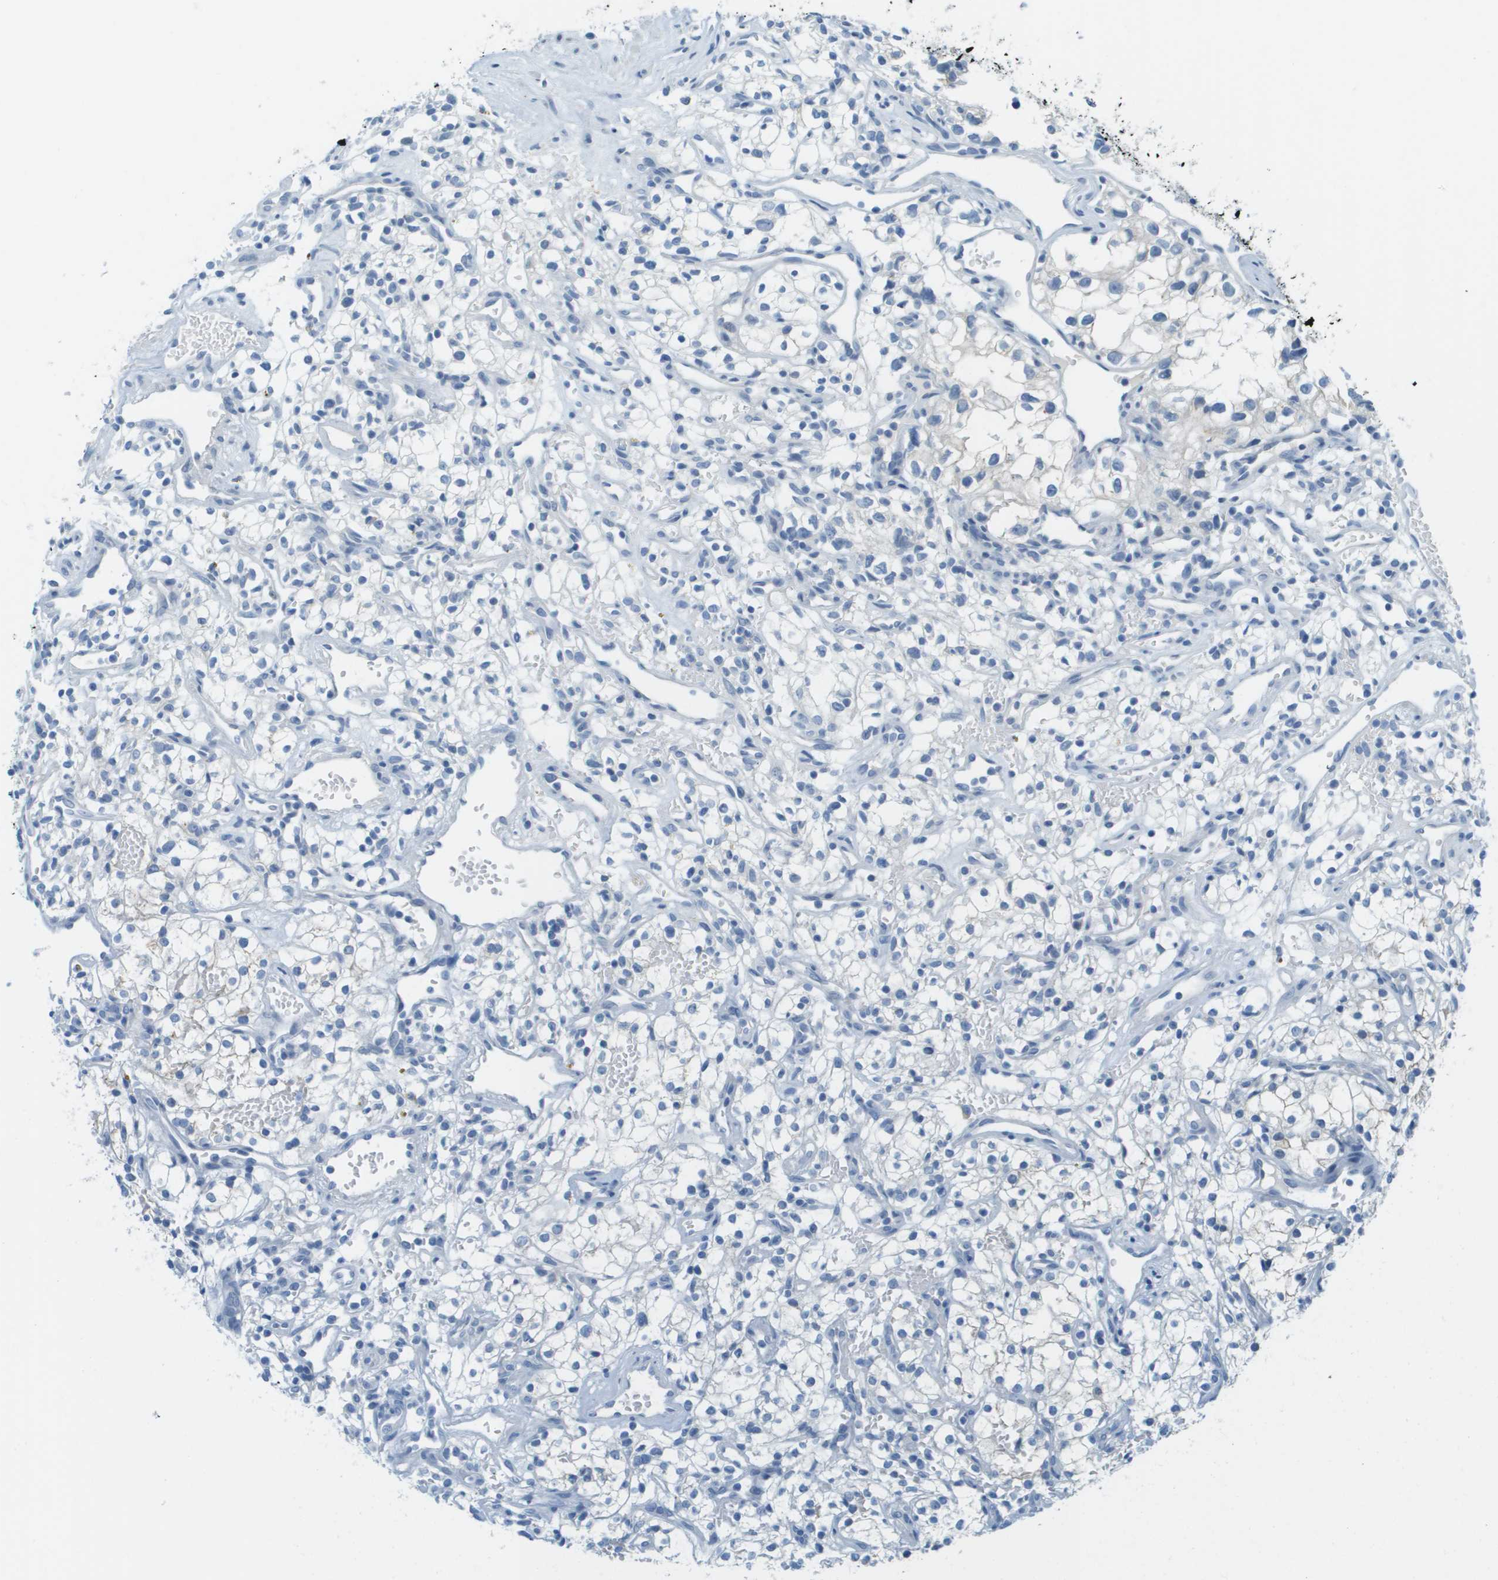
{"staining": {"intensity": "negative", "quantity": "none", "location": "none"}, "tissue": "renal cancer", "cell_type": "Tumor cells", "image_type": "cancer", "snomed": [{"axis": "morphology", "description": "Adenocarcinoma, NOS"}, {"axis": "topography", "description": "Kidney"}], "caption": "The histopathology image shows no significant staining in tumor cells of renal adenocarcinoma.", "gene": "CDHR2", "patient": {"sex": "male", "age": 59}}